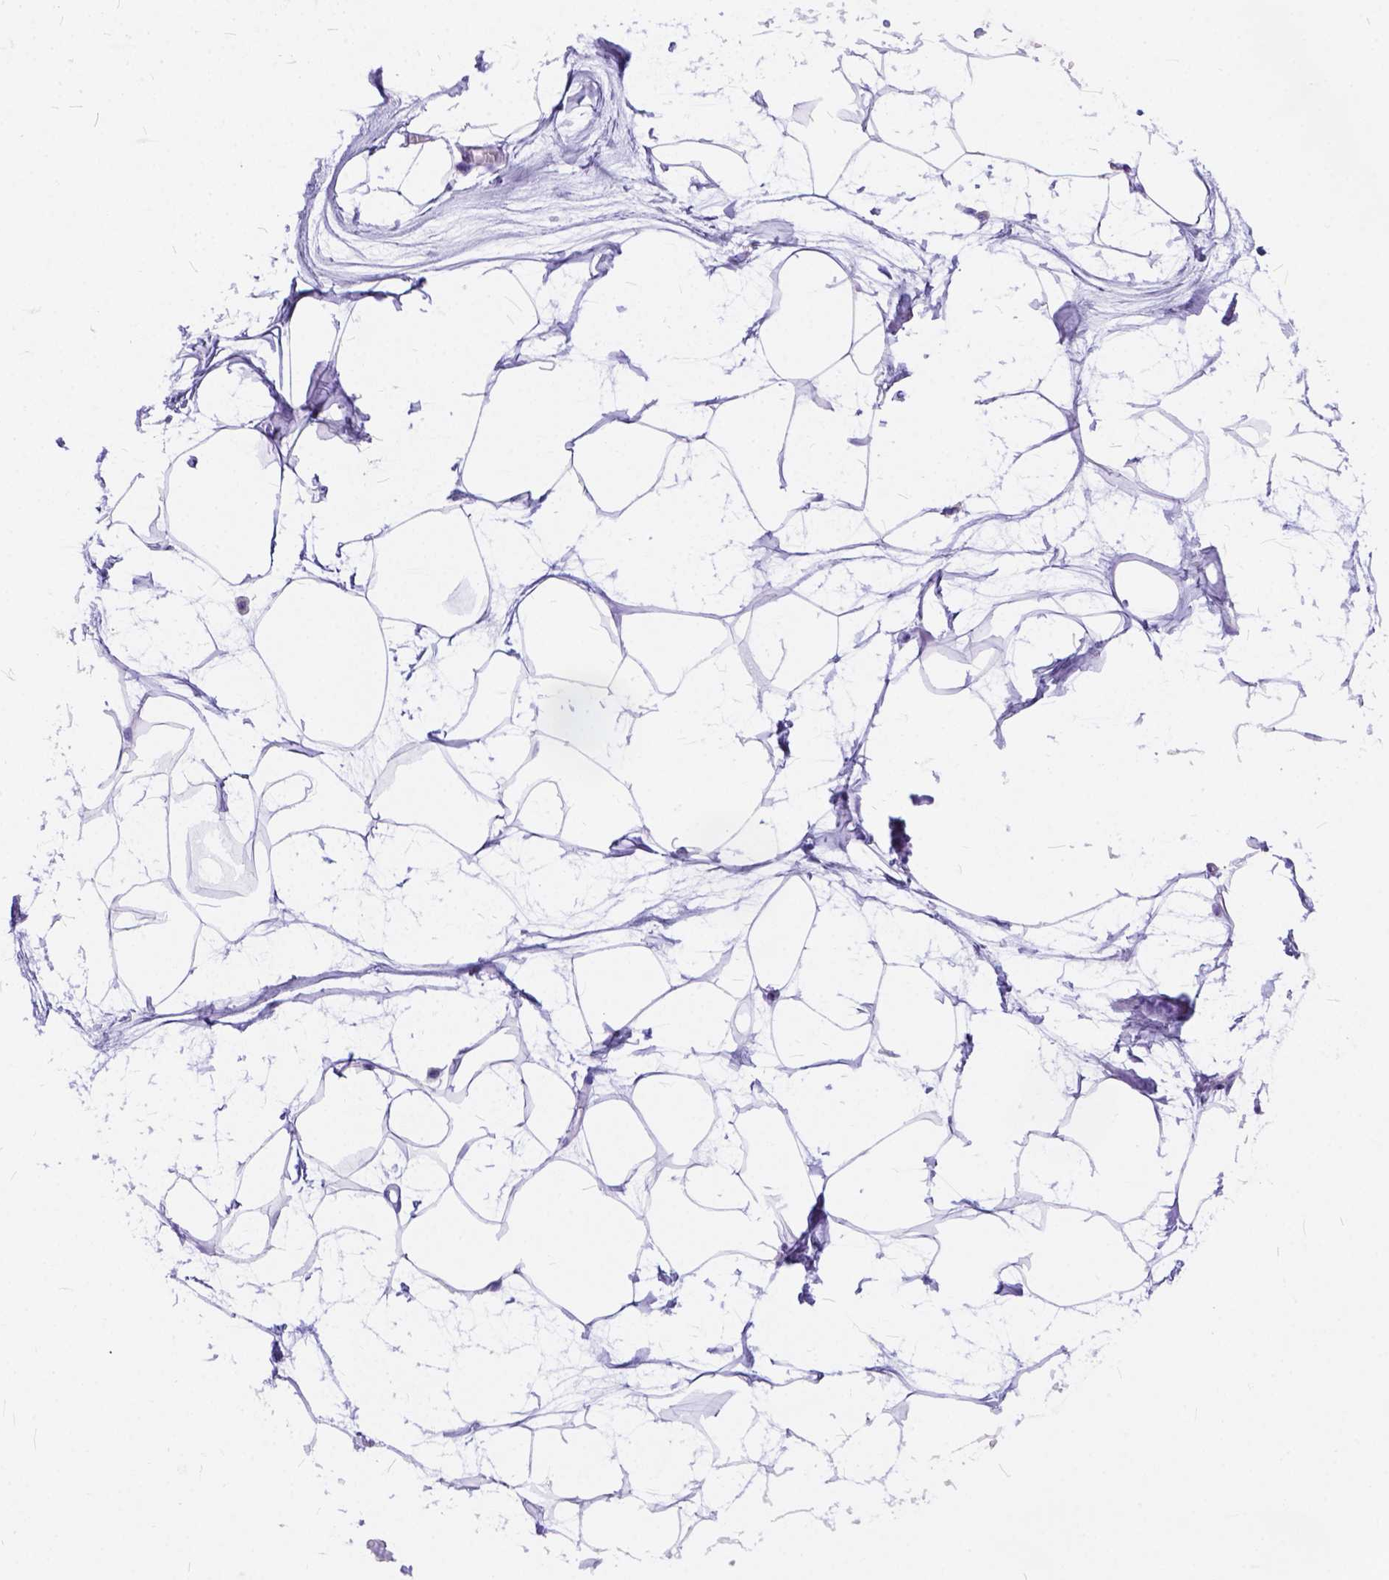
{"staining": {"intensity": "negative", "quantity": "none", "location": "none"}, "tissue": "breast", "cell_type": "Adipocytes", "image_type": "normal", "snomed": [{"axis": "morphology", "description": "Normal tissue, NOS"}, {"axis": "topography", "description": "Breast"}], "caption": "Immunohistochemistry (IHC) micrograph of normal human breast stained for a protein (brown), which reveals no expression in adipocytes.", "gene": "C1QTNF3", "patient": {"sex": "female", "age": 45}}